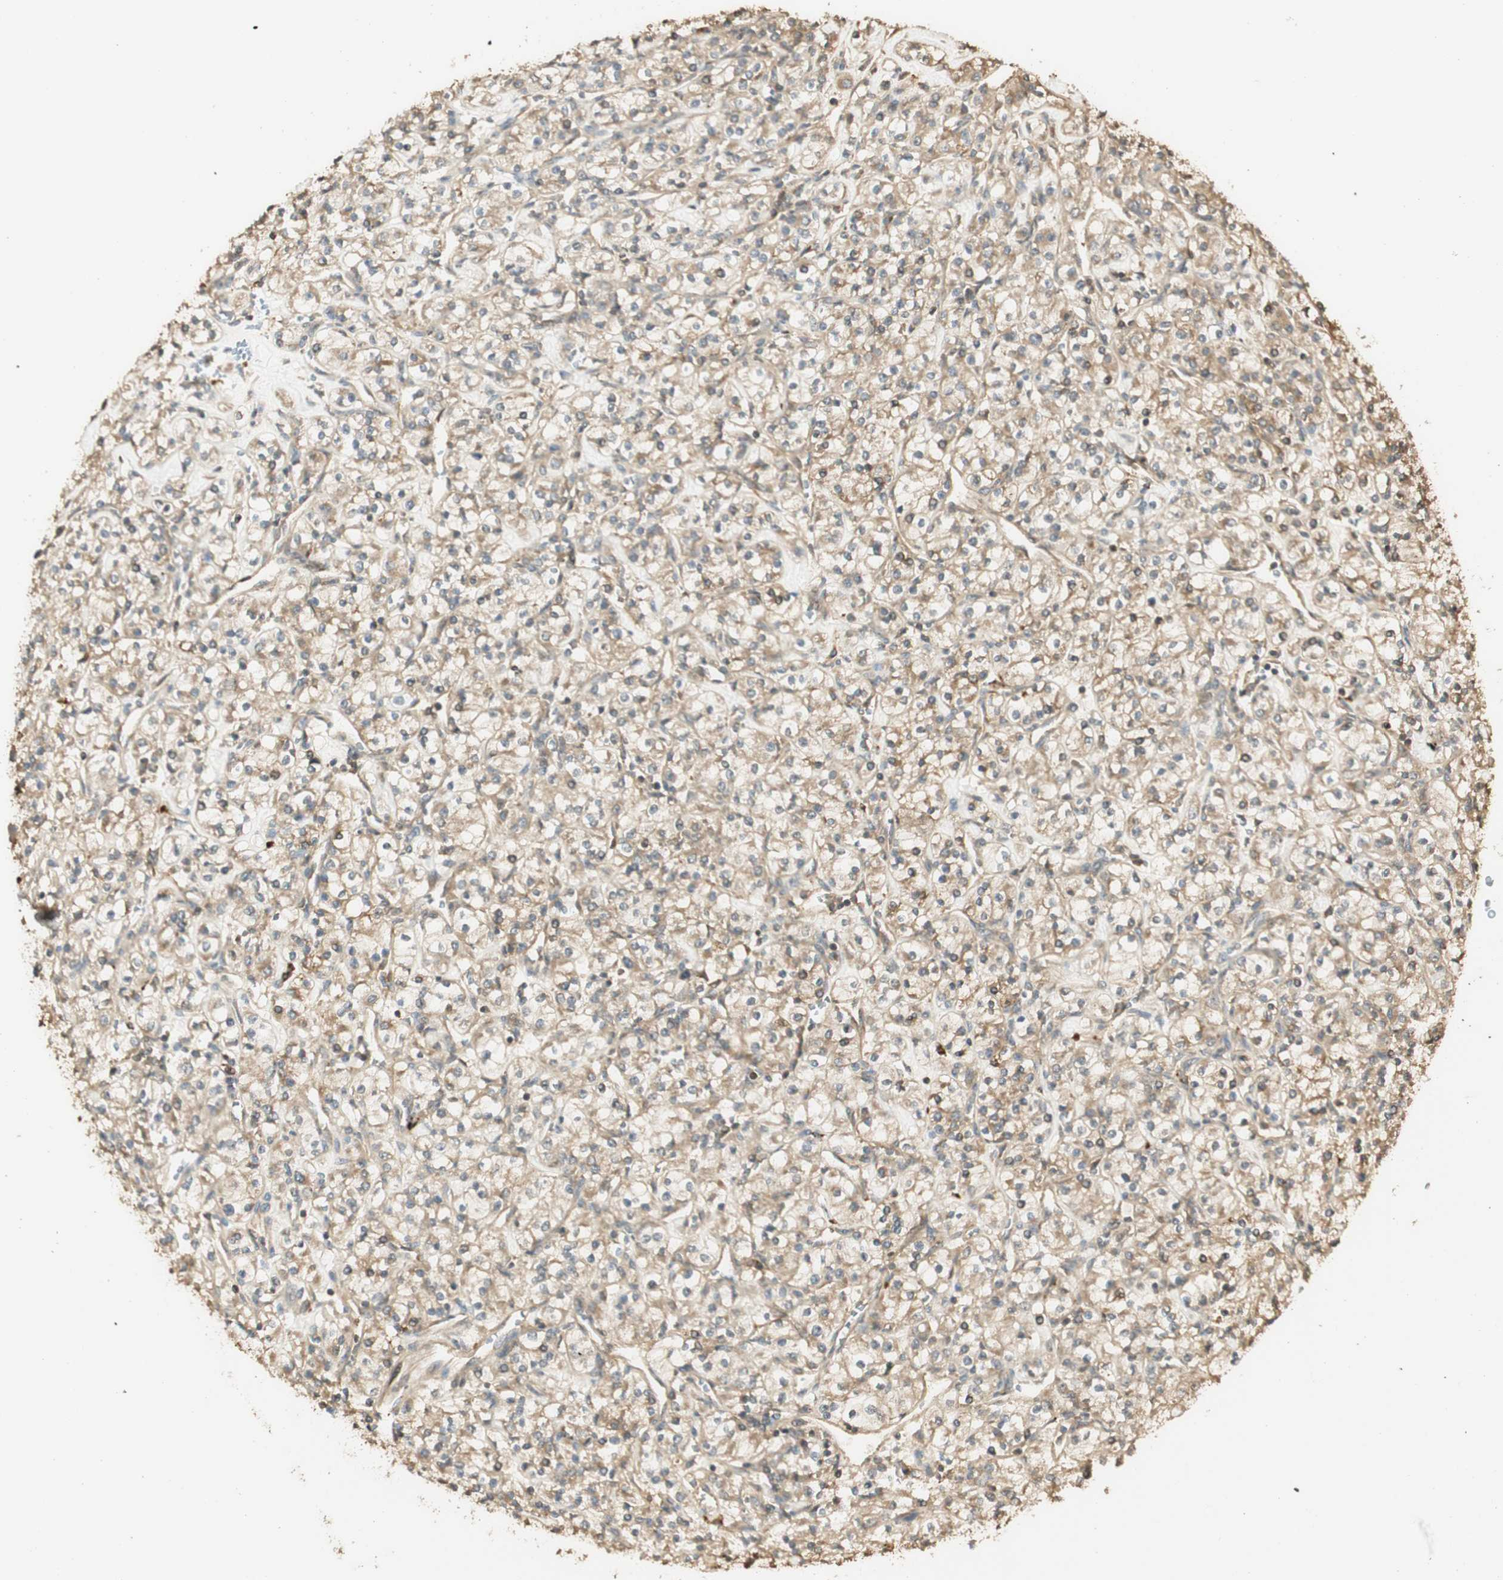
{"staining": {"intensity": "weak", "quantity": ">75%", "location": "cytoplasmic/membranous"}, "tissue": "renal cancer", "cell_type": "Tumor cells", "image_type": "cancer", "snomed": [{"axis": "morphology", "description": "Adenocarcinoma, NOS"}, {"axis": "topography", "description": "Kidney"}], "caption": "Immunohistochemistry histopathology image of renal cancer (adenocarcinoma) stained for a protein (brown), which demonstrates low levels of weak cytoplasmic/membranous expression in approximately >75% of tumor cells.", "gene": "AGER", "patient": {"sex": "male", "age": 77}}